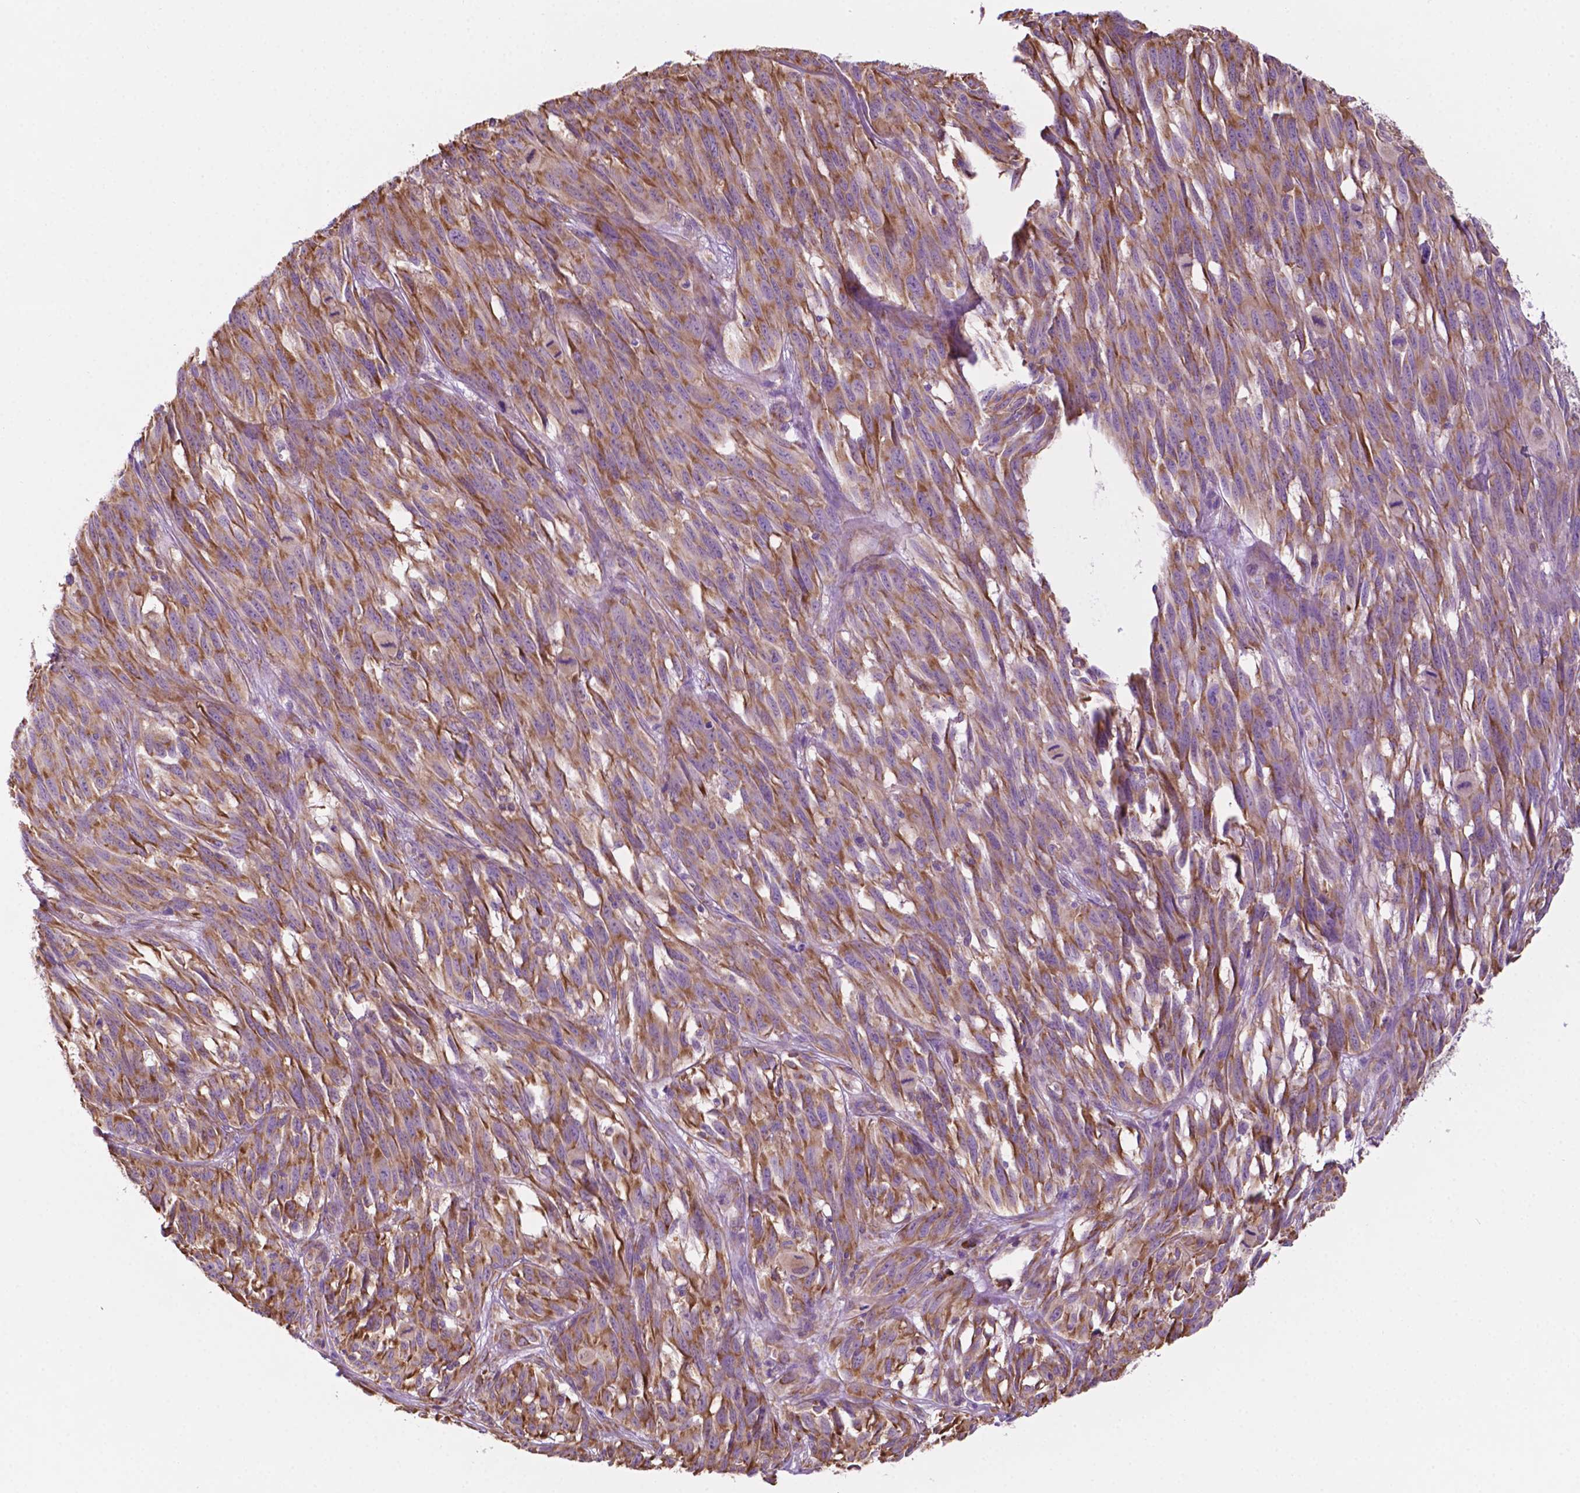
{"staining": {"intensity": "moderate", "quantity": ">75%", "location": "cytoplasmic/membranous"}, "tissue": "melanoma", "cell_type": "Tumor cells", "image_type": "cancer", "snomed": [{"axis": "morphology", "description": "Malignant melanoma, NOS"}, {"axis": "topography", "description": "Vulva, labia, clitoris and Bartholin´s gland, NO"}], "caption": "Protein staining shows moderate cytoplasmic/membranous staining in about >75% of tumor cells in malignant melanoma.", "gene": "RPL29", "patient": {"sex": "female", "age": 75}}